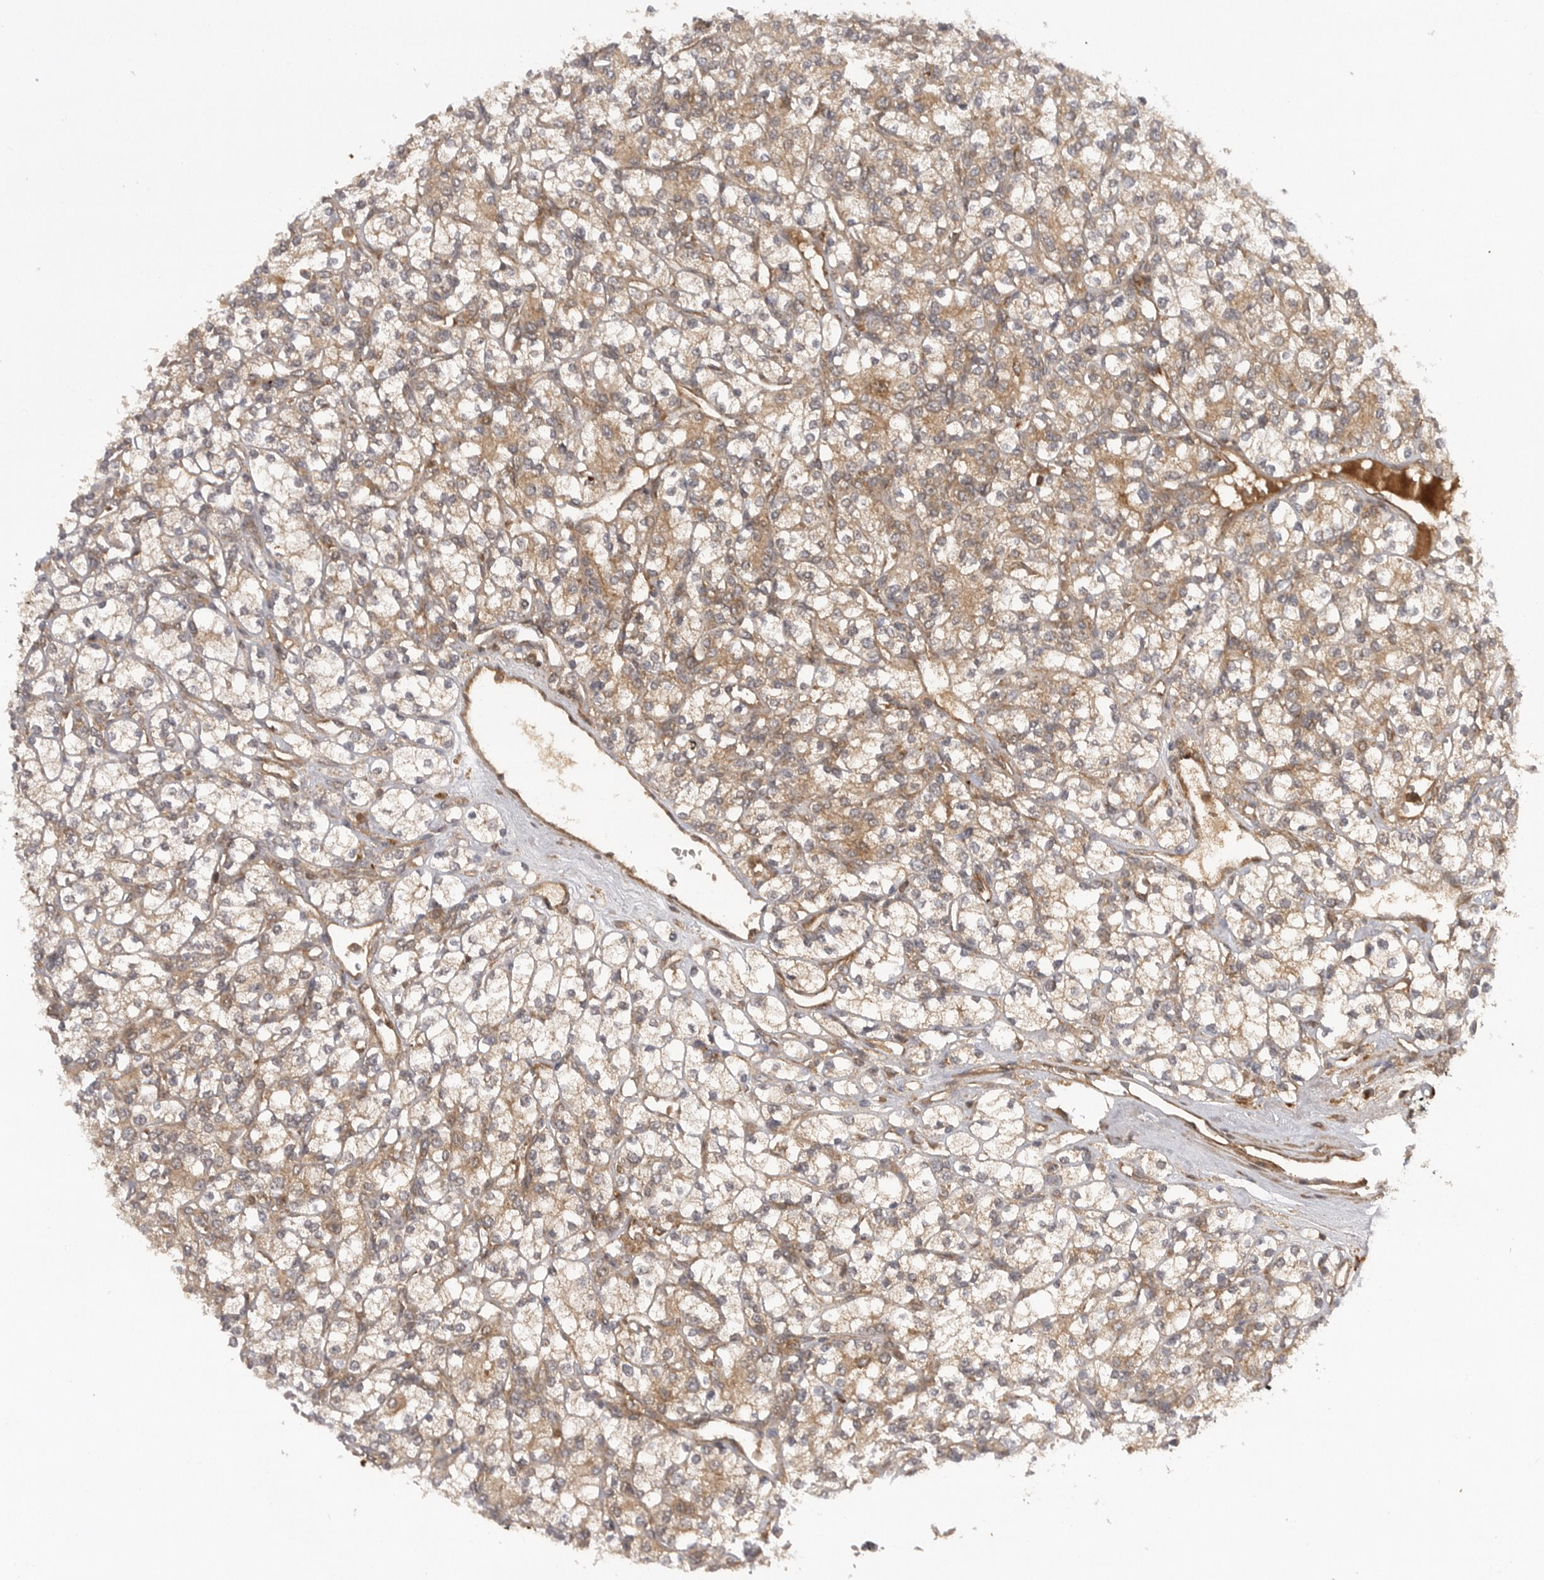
{"staining": {"intensity": "moderate", "quantity": ">75%", "location": "cytoplasmic/membranous"}, "tissue": "renal cancer", "cell_type": "Tumor cells", "image_type": "cancer", "snomed": [{"axis": "morphology", "description": "Adenocarcinoma, NOS"}, {"axis": "topography", "description": "Kidney"}], "caption": "Protein expression analysis of human renal cancer reveals moderate cytoplasmic/membranous expression in about >75% of tumor cells.", "gene": "PRDX4", "patient": {"sex": "male", "age": 77}}